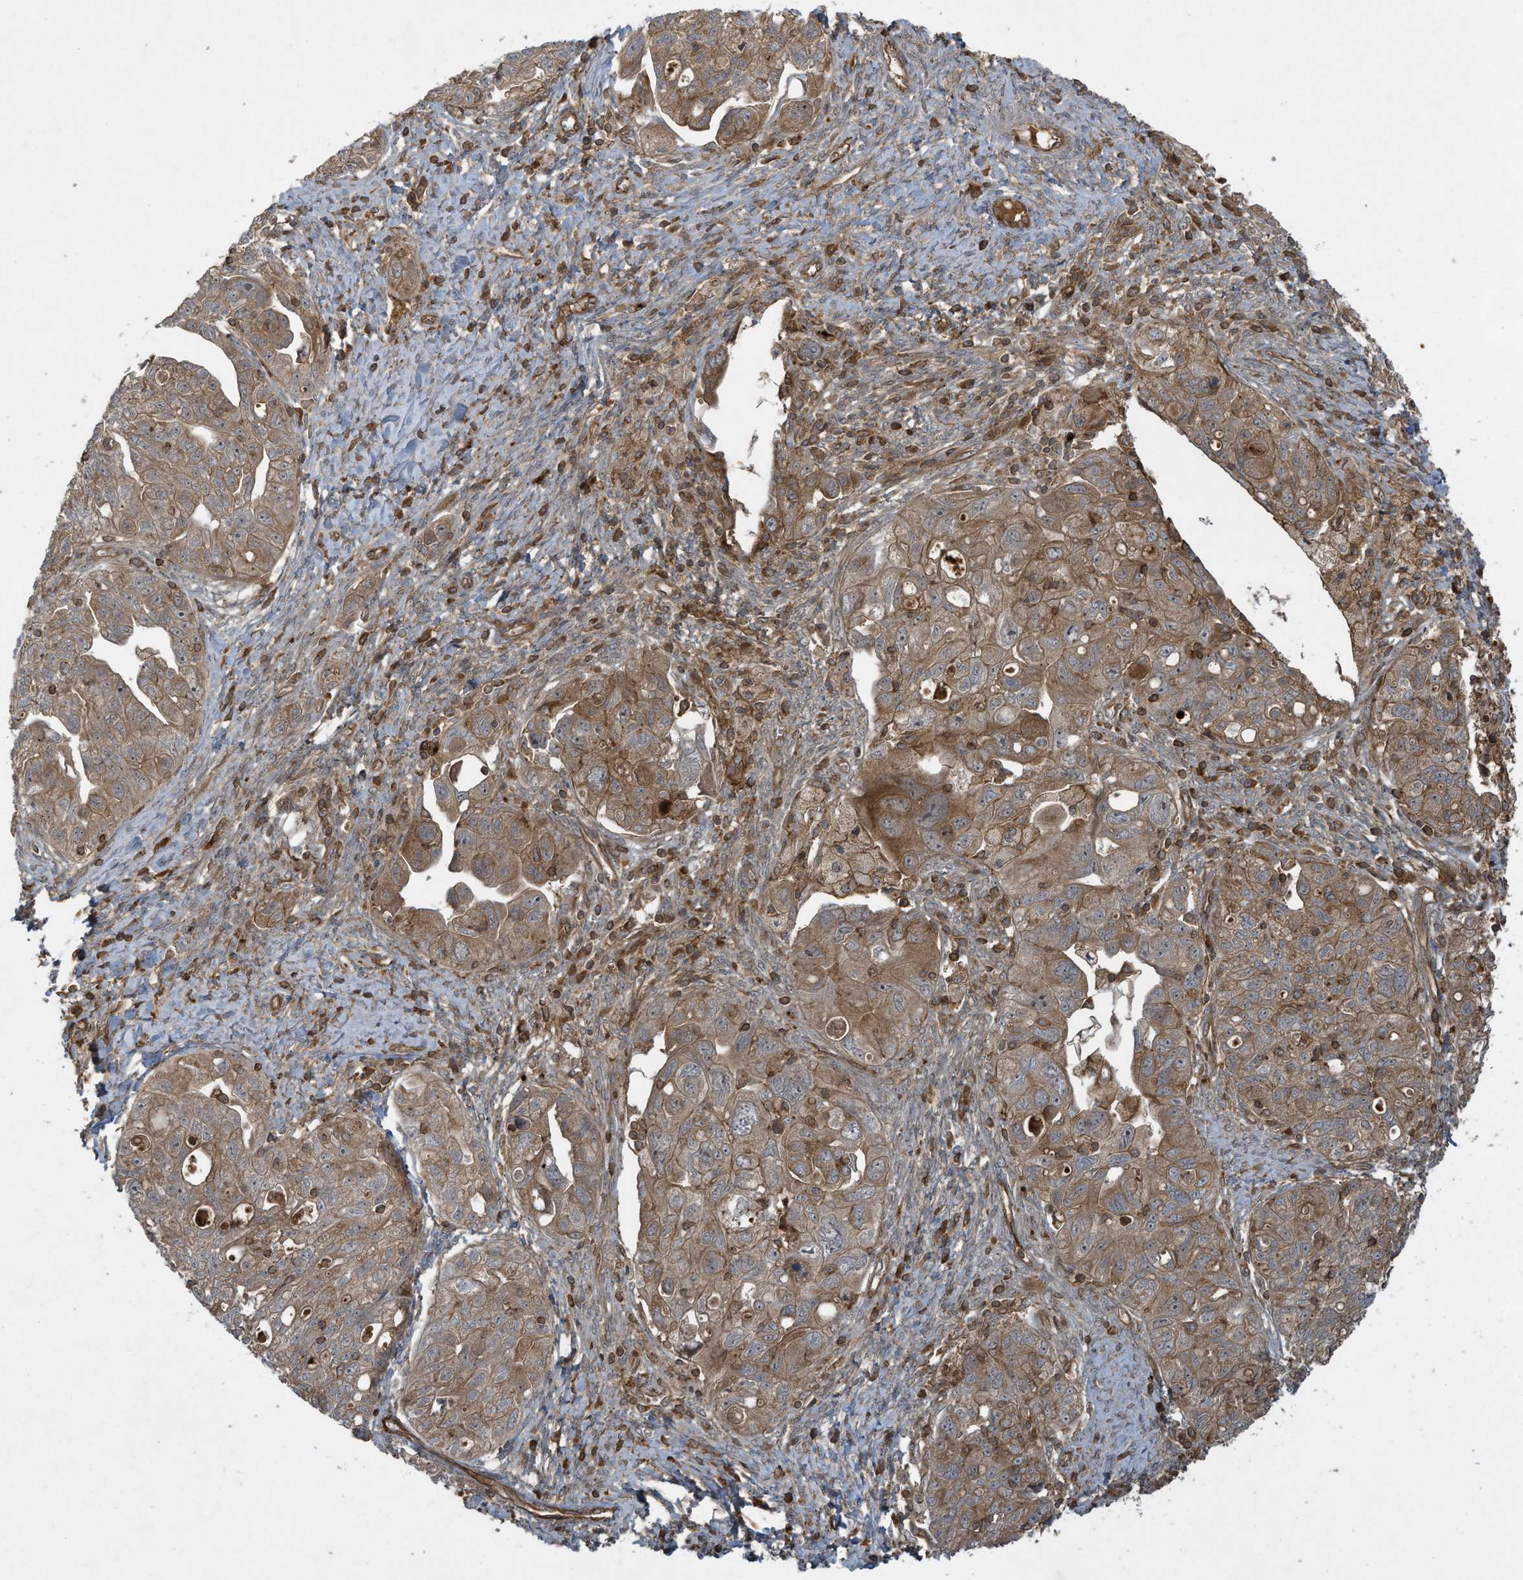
{"staining": {"intensity": "moderate", "quantity": ">75%", "location": "cytoplasmic/membranous"}, "tissue": "ovarian cancer", "cell_type": "Tumor cells", "image_type": "cancer", "snomed": [{"axis": "morphology", "description": "Carcinoma, NOS"}, {"axis": "morphology", "description": "Cystadenocarcinoma, serous, NOS"}, {"axis": "topography", "description": "Ovary"}], "caption": "A brown stain labels moderate cytoplasmic/membranous staining of a protein in human ovarian cancer (serous cystadenocarcinoma) tumor cells.", "gene": "DDIT4", "patient": {"sex": "female", "age": 69}}